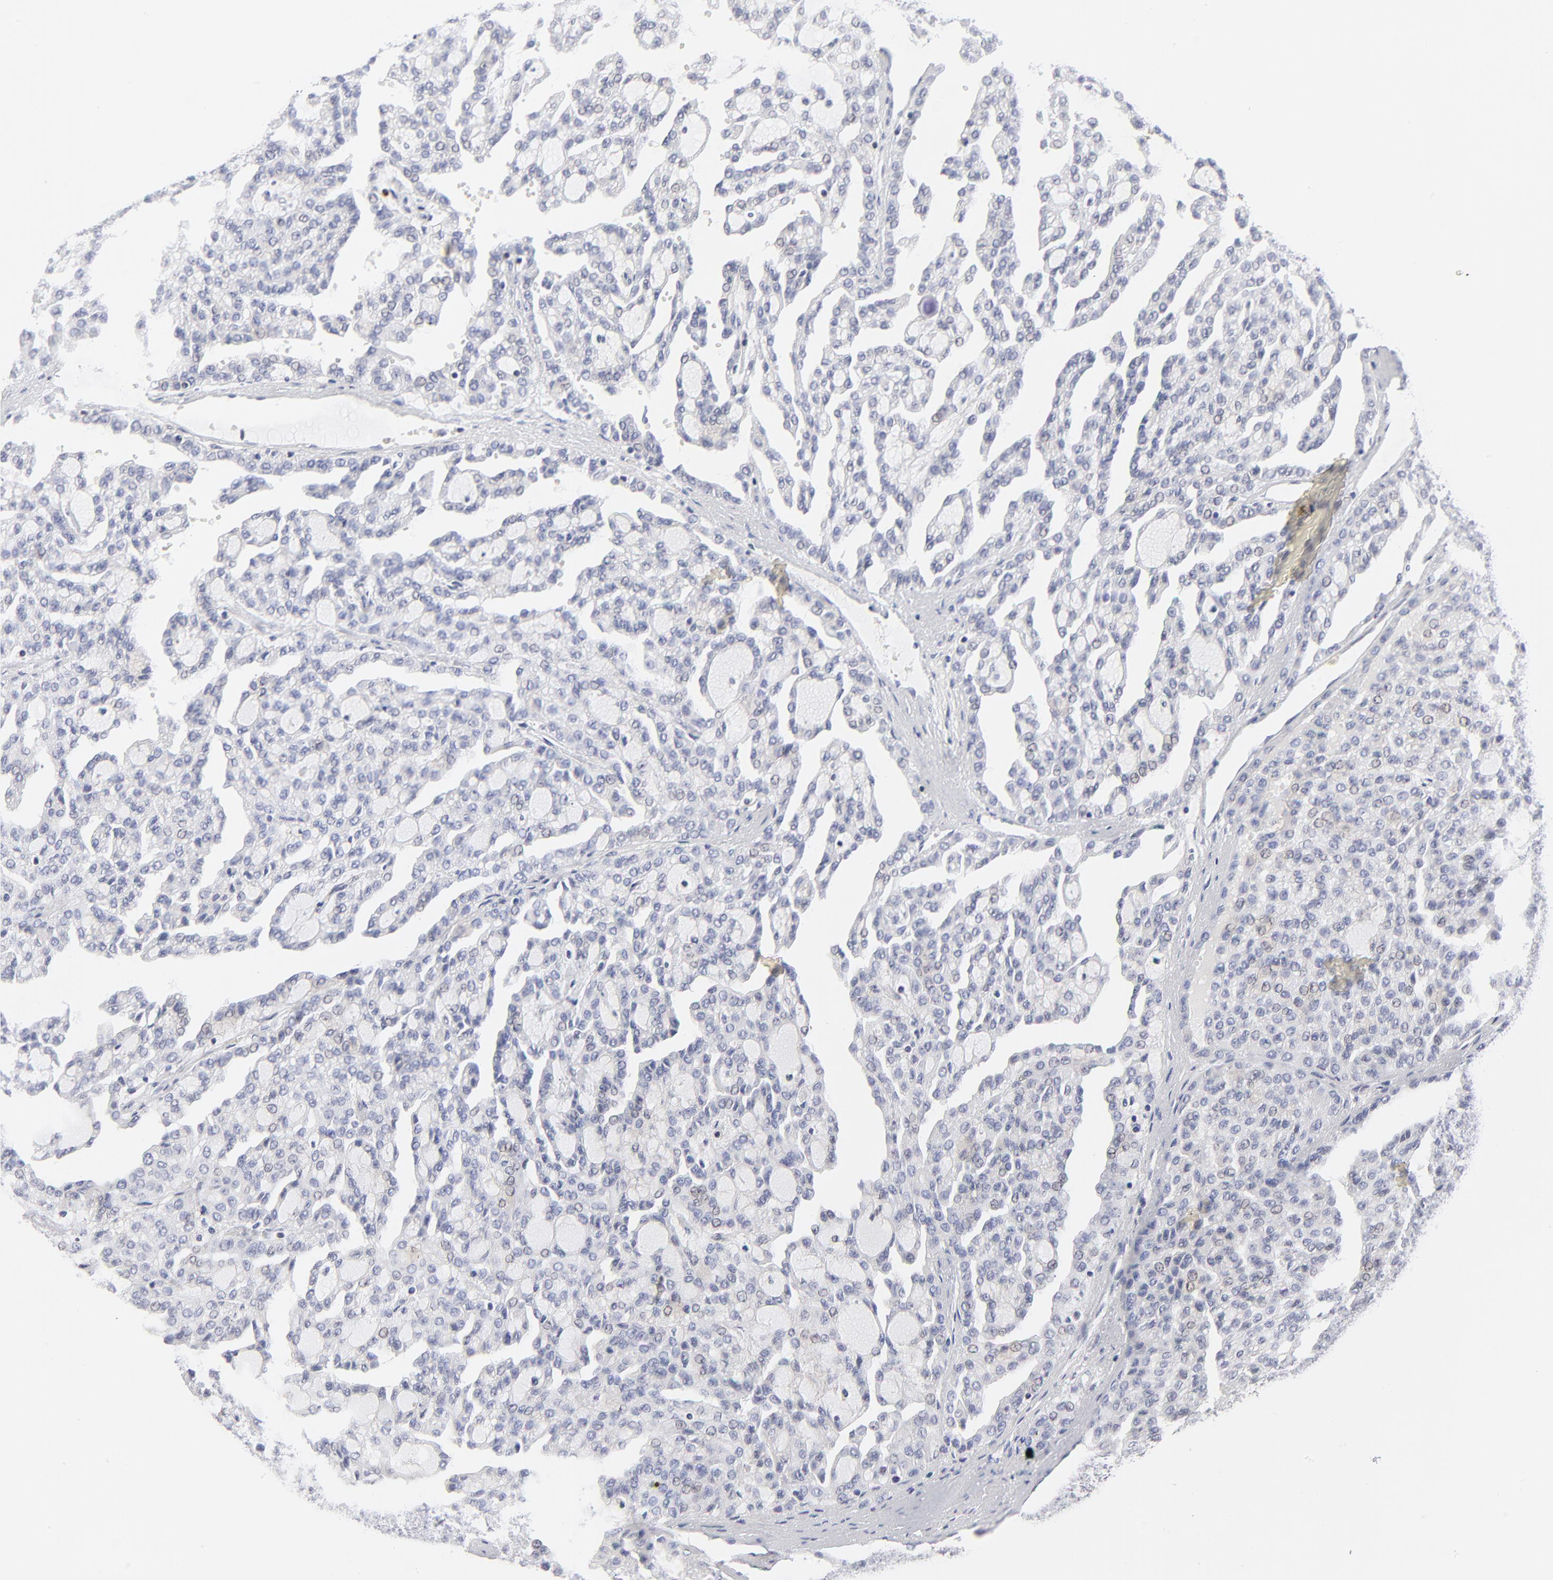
{"staining": {"intensity": "negative", "quantity": "none", "location": "none"}, "tissue": "renal cancer", "cell_type": "Tumor cells", "image_type": "cancer", "snomed": [{"axis": "morphology", "description": "Adenocarcinoma, NOS"}, {"axis": "topography", "description": "Kidney"}], "caption": "Adenocarcinoma (renal) was stained to show a protein in brown. There is no significant expression in tumor cells.", "gene": "CASP3", "patient": {"sex": "male", "age": 63}}